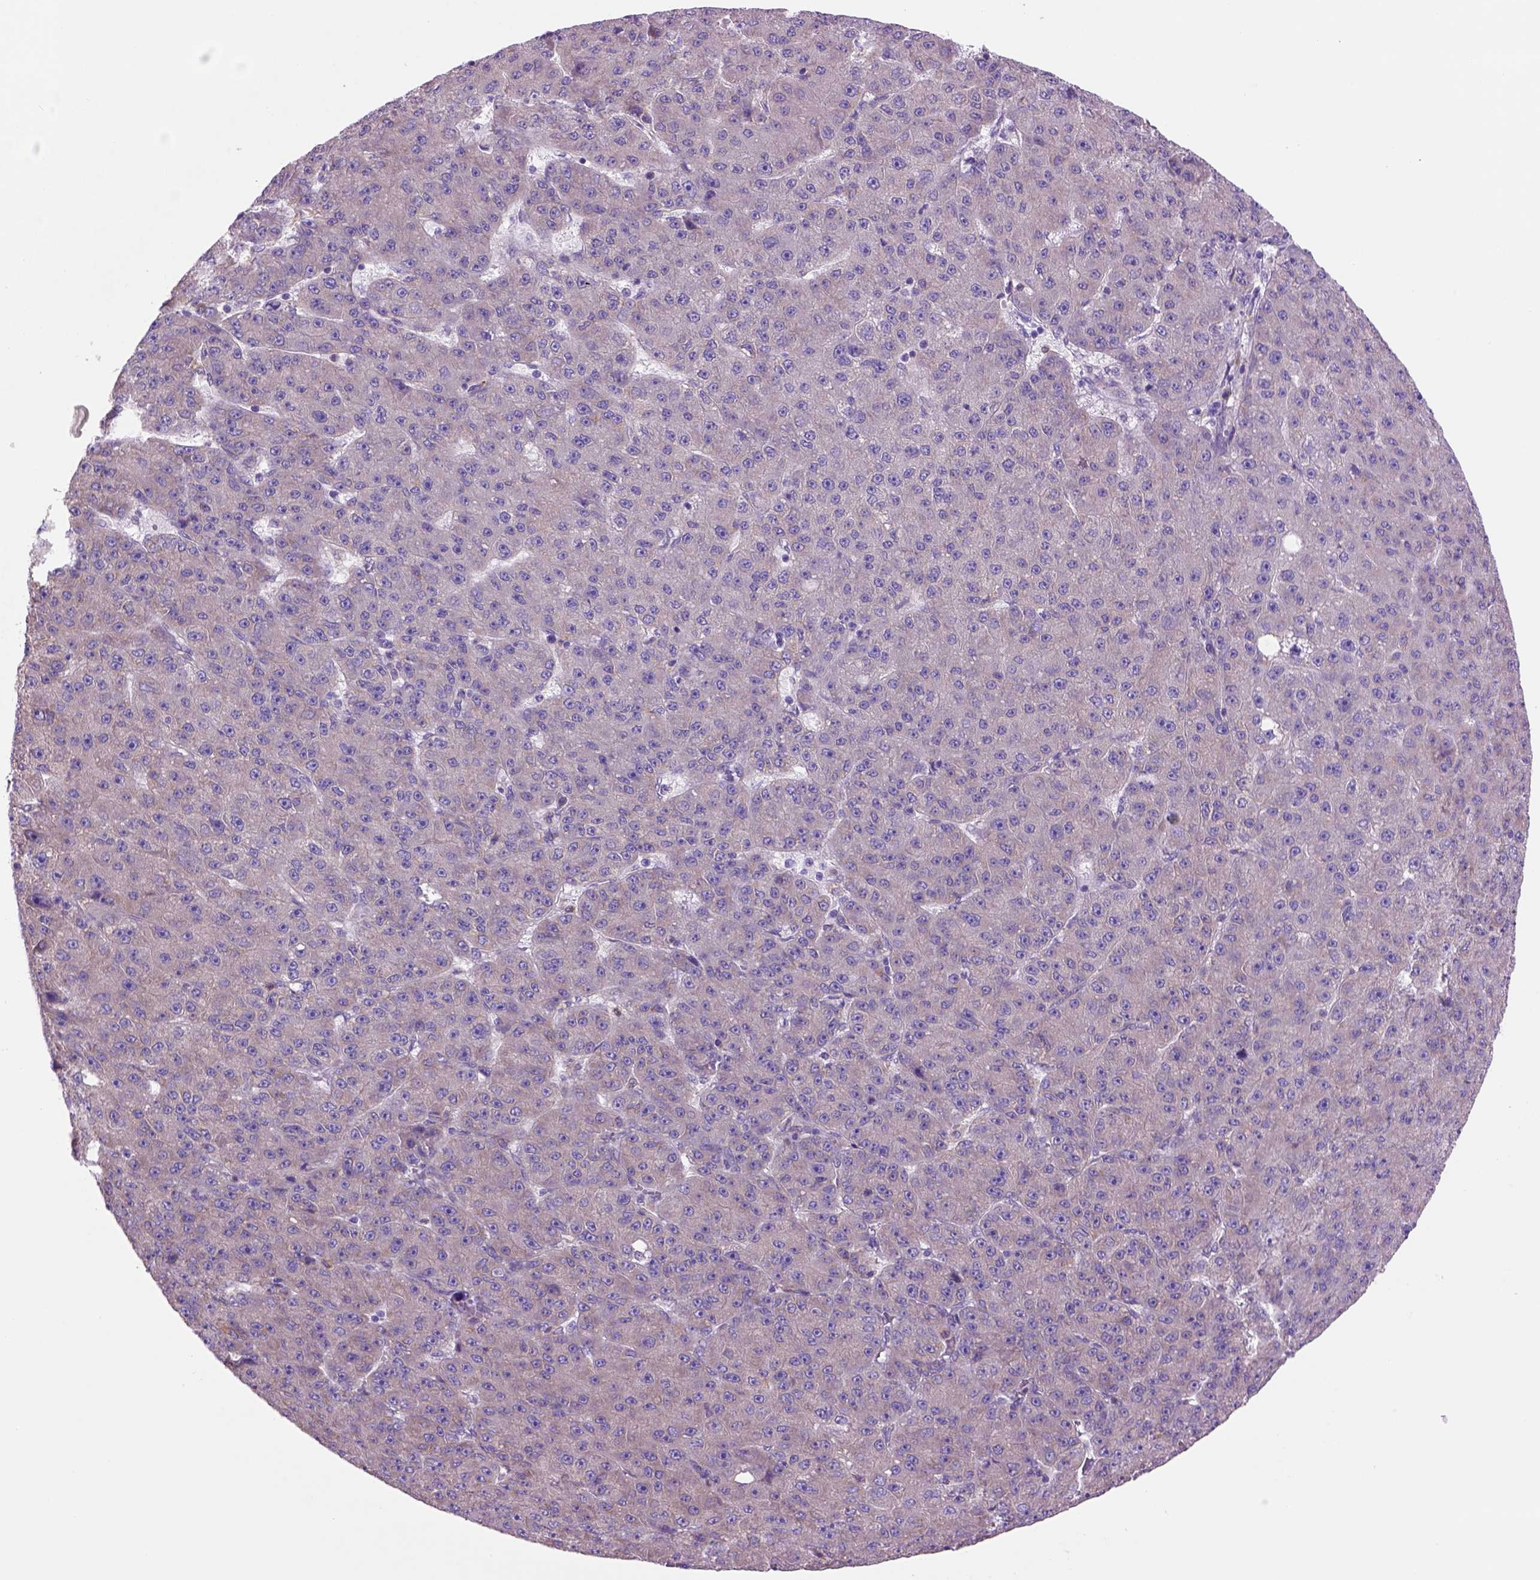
{"staining": {"intensity": "negative", "quantity": "none", "location": "none"}, "tissue": "liver cancer", "cell_type": "Tumor cells", "image_type": "cancer", "snomed": [{"axis": "morphology", "description": "Carcinoma, Hepatocellular, NOS"}, {"axis": "topography", "description": "Liver"}], "caption": "This is a micrograph of immunohistochemistry (IHC) staining of liver cancer, which shows no positivity in tumor cells.", "gene": "PIAS3", "patient": {"sex": "male", "age": 67}}